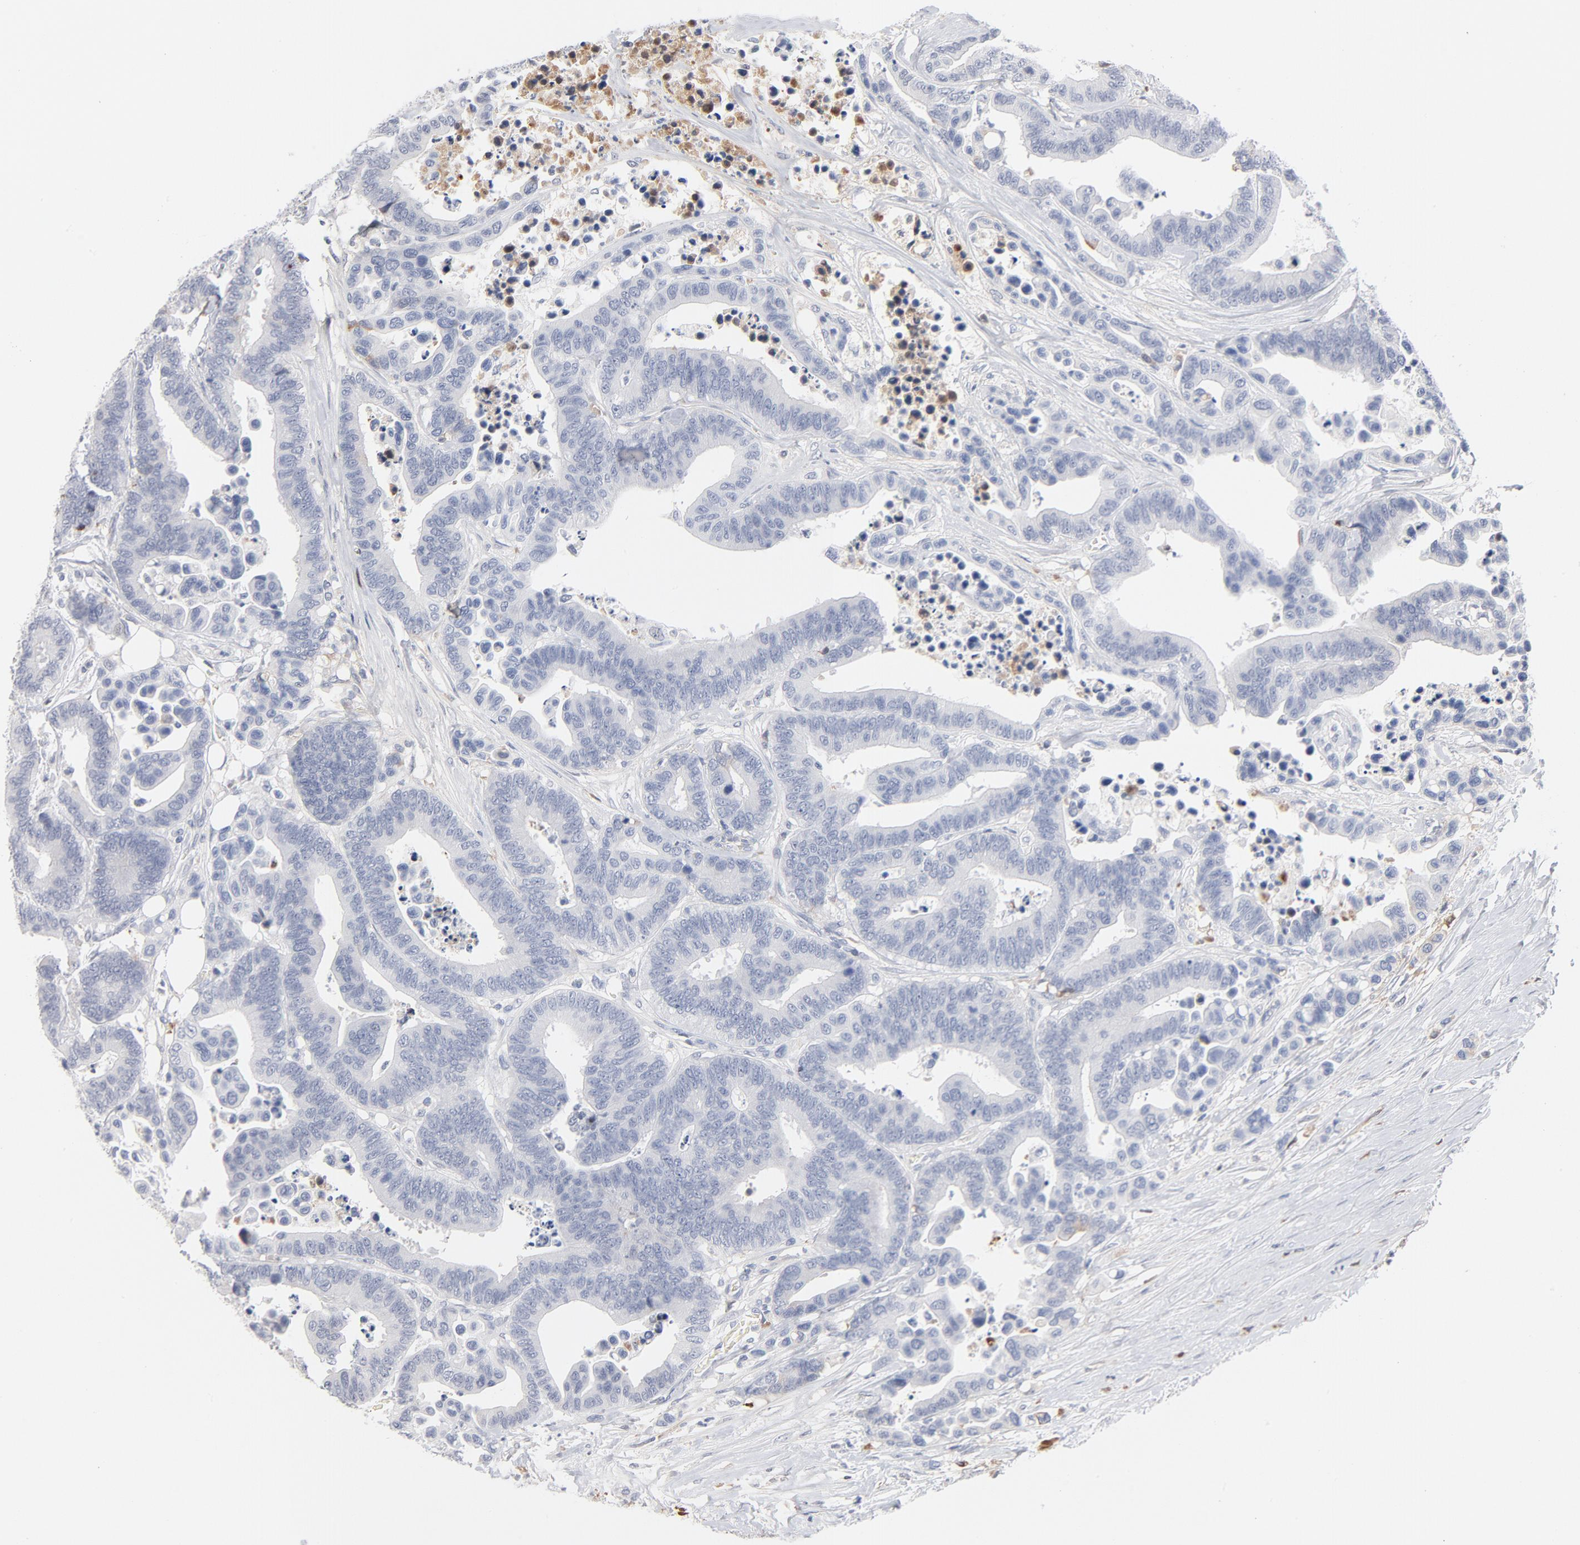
{"staining": {"intensity": "negative", "quantity": "none", "location": "none"}, "tissue": "colorectal cancer", "cell_type": "Tumor cells", "image_type": "cancer", "snomed": [{"axis": "morphology", "description": "Adenocarcinoma, NOS"}, {"axis": "topography", "description": "Colon"}], "caption": "Tumor cells are negative for protein expression in human colorectal cancer.", "gene": "SERPINA4", "patient": {"sex": "male", "age": 82}}